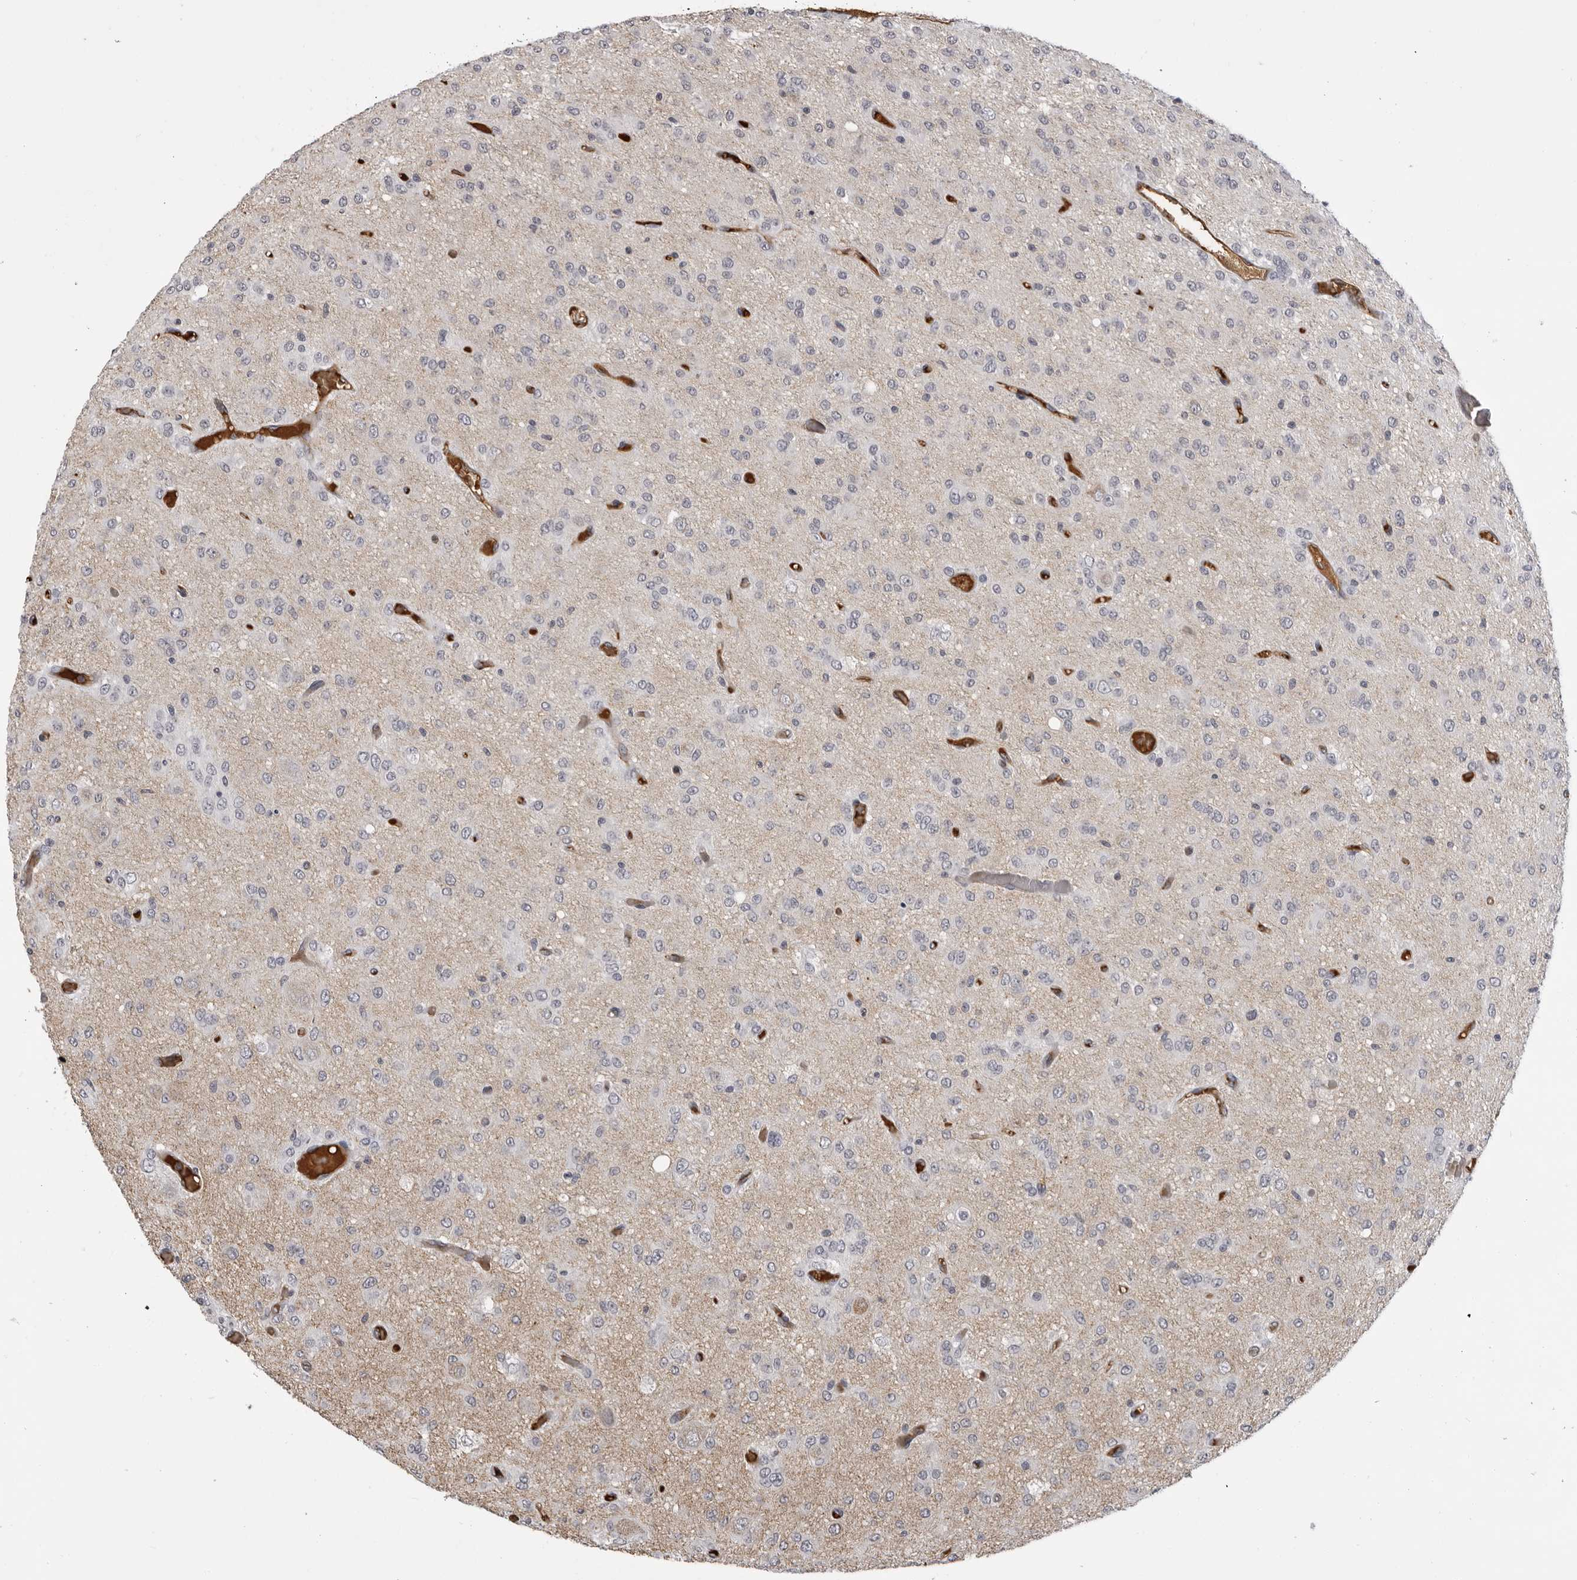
{"staining": {"intensity": "negative", "quantity": "none", "location": "none"}, "tissue": "glioma", "cell_type": "Tumor cells", "image_type": "cancer", "snomed": [{"axis": "morphology", "description": "Glioma, malignant, High grade"}, {"axis": "topography", "description": "Brain"}], "caption": "DAB (3,3'-diaminobenzidine) immunohistochemical staining of glioma demonstrates no significant positivity in tumor cells.", "gene": "PLEKHF2", "patient": {"sex": "female", "age": 59}}